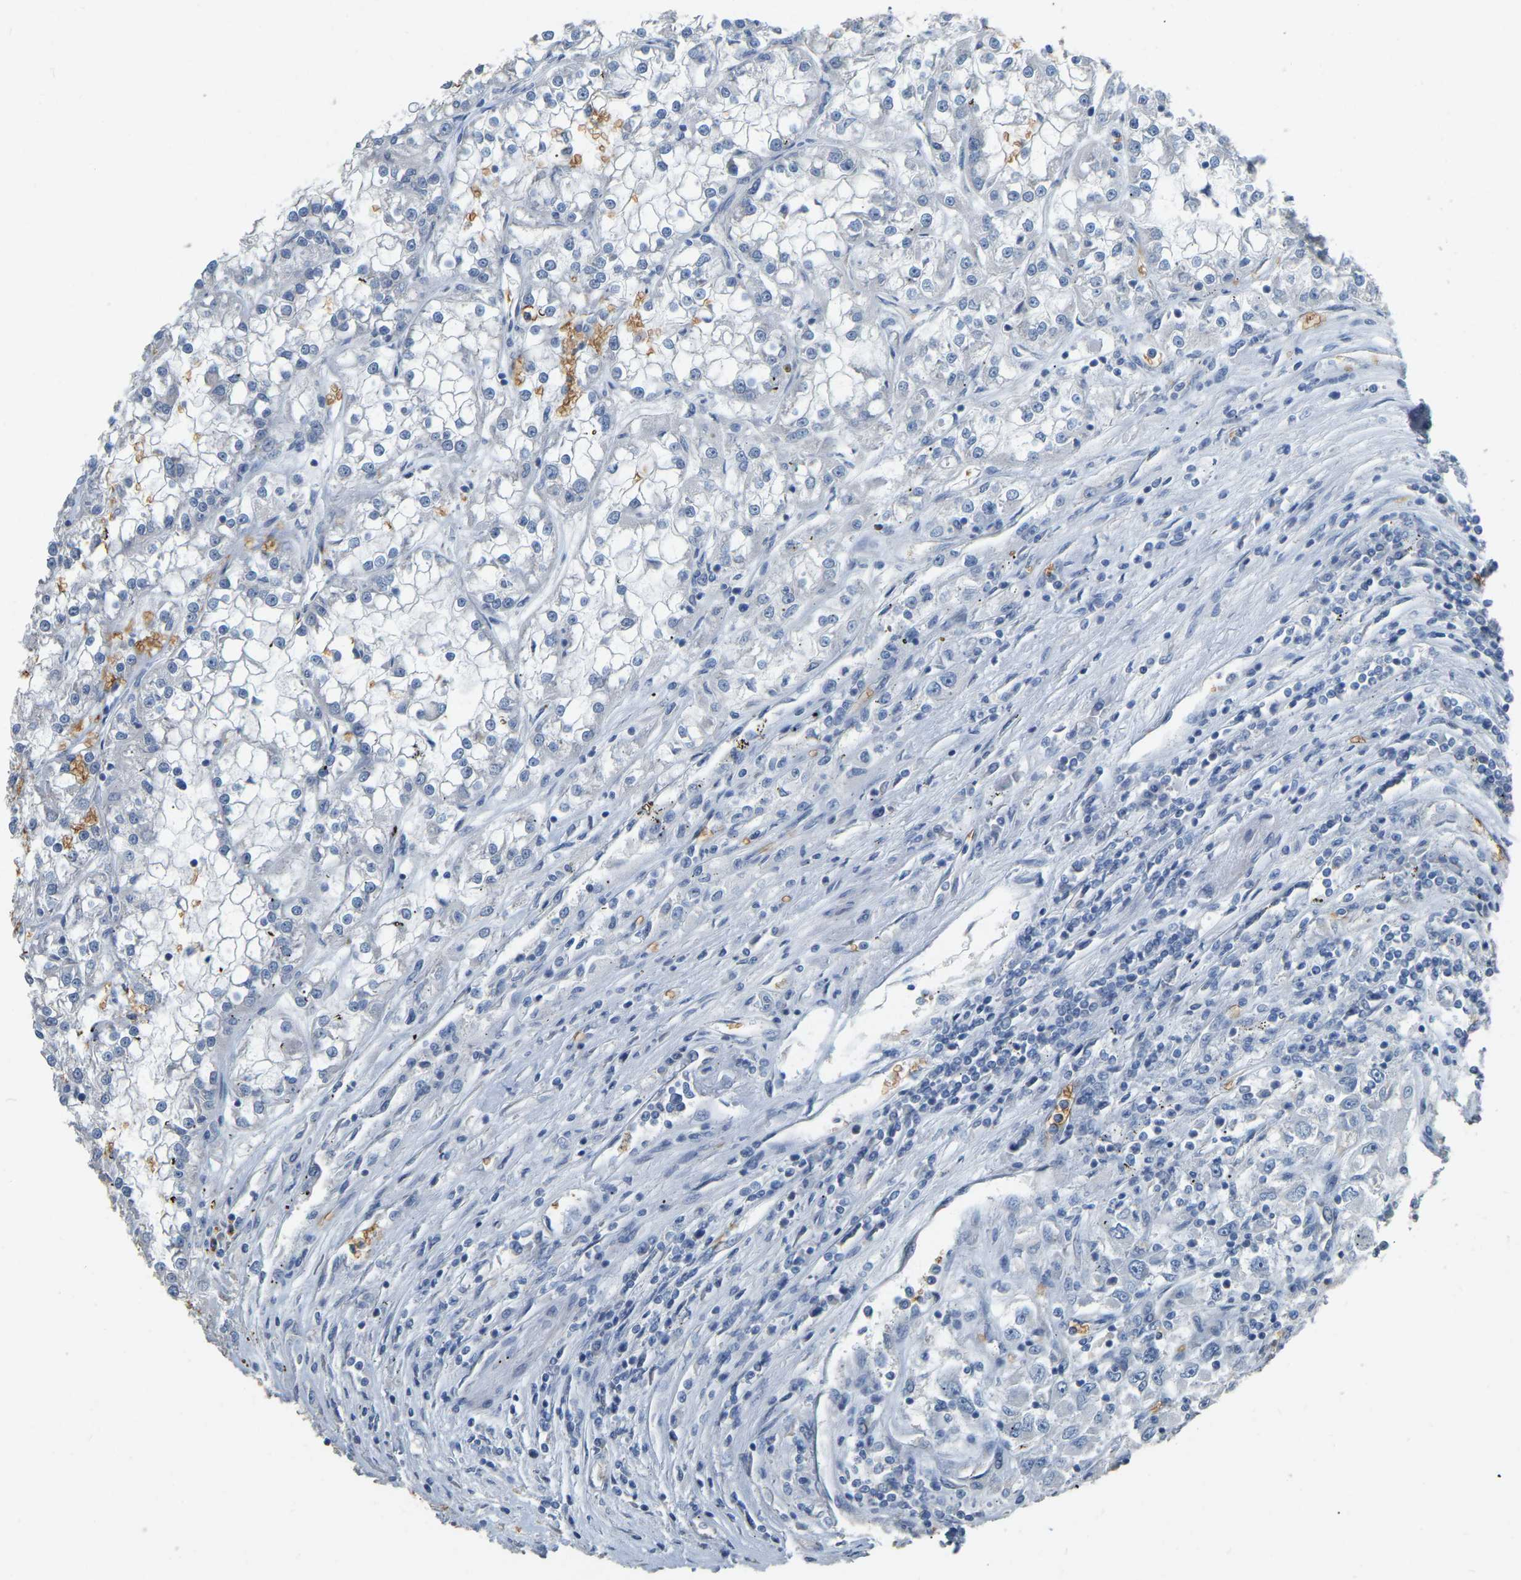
{"staining": {"intensity": "negative", "quantity": "none", "location": "none"}, "tissue": "renal cancer", "cell_type": "Tumor cells", "image_type": "cancer", "snomed": [{"axis": "morphology", "description": "Adenocarcinoma, NOS"}, {"axis": "topography", "description": "Kidney"}], "caption": "Tumor cells are negative for protein expression in human renal adenocarcinoma.", "gene": "CFAP298", "patient": {"sex": "female", "age": 52}}